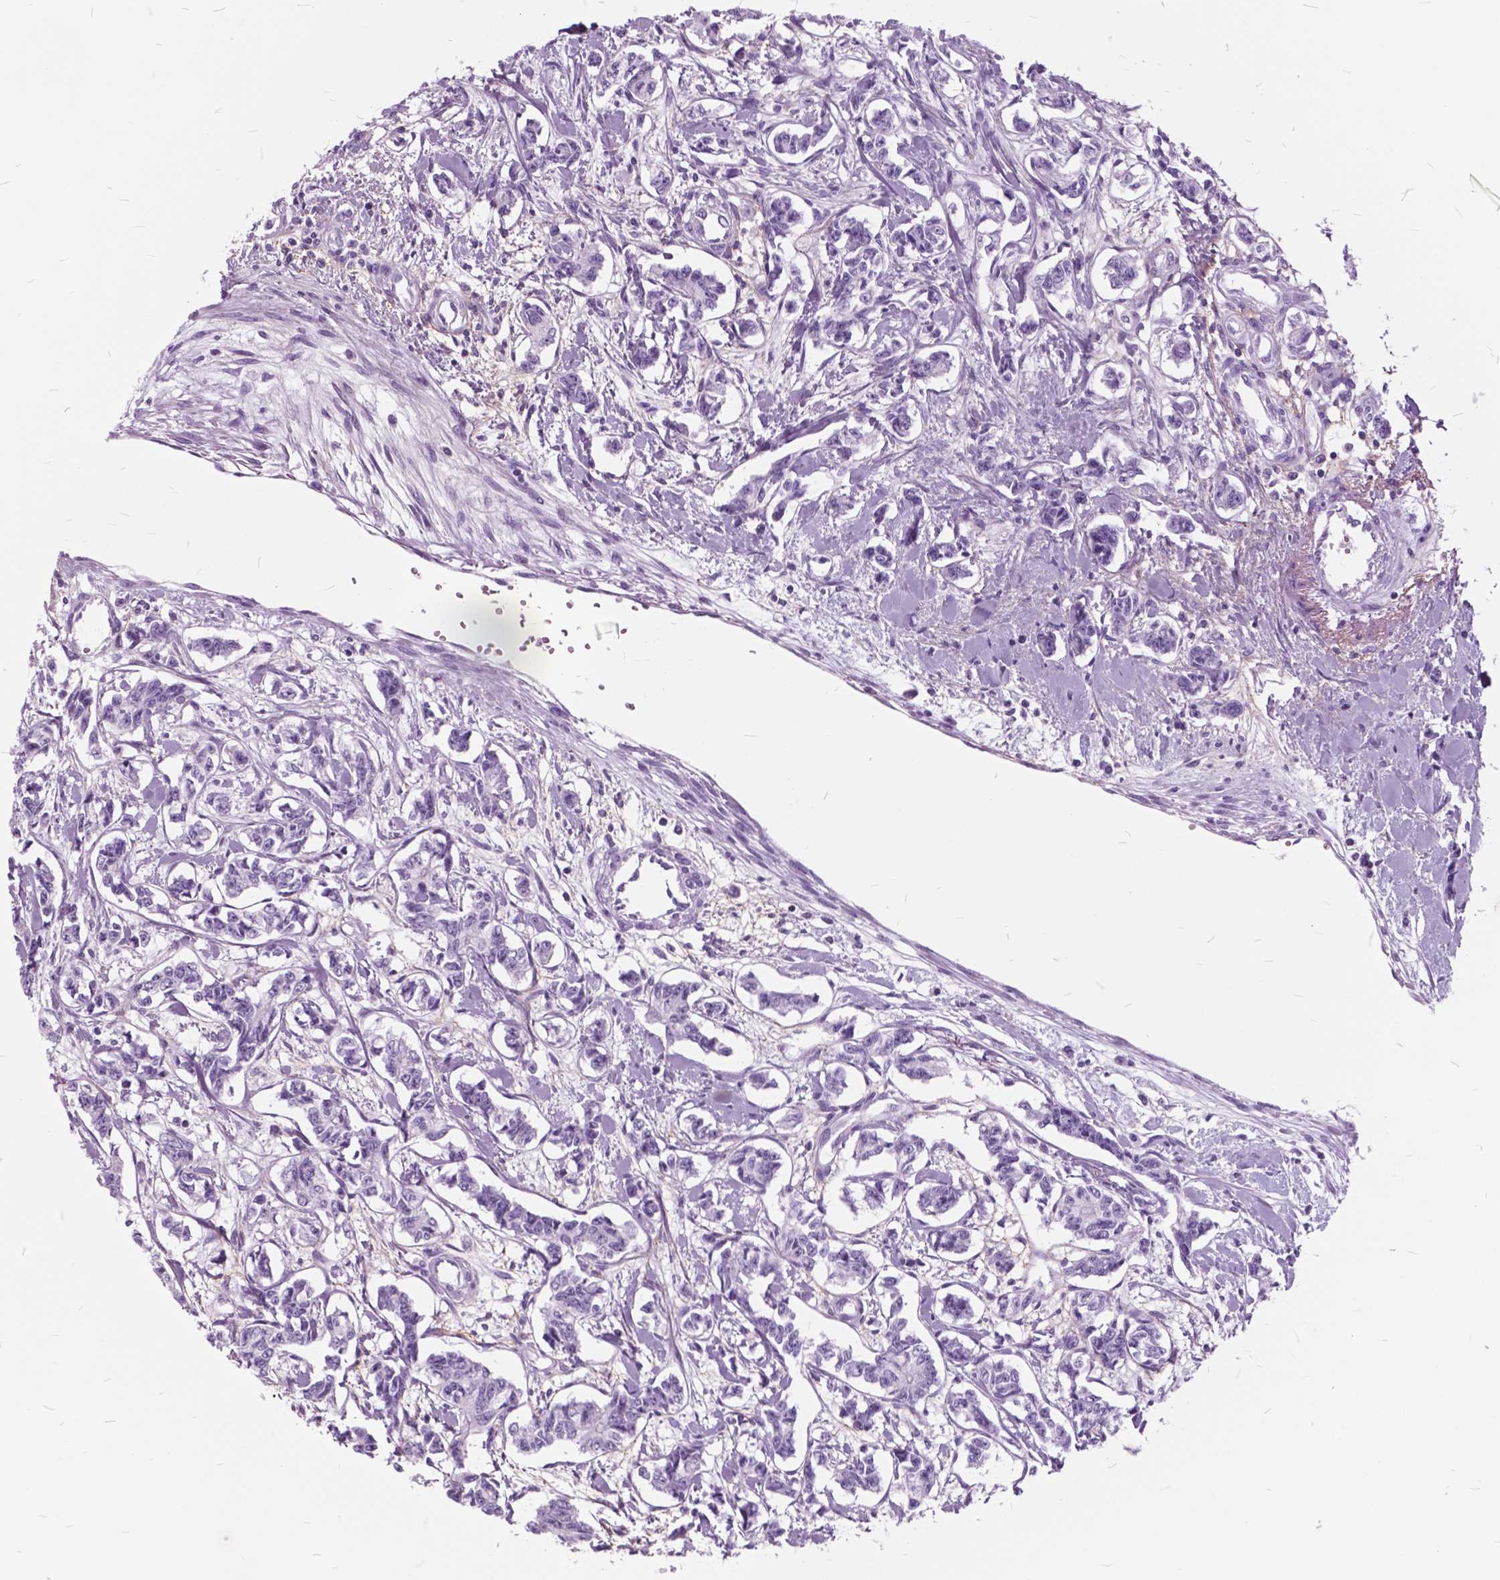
{"staining": {"intensity": "negative", "quantity": "none", "location": "none"}, "tissue": "carcinoid", "cell_type": "Tumor cells", "image_type": "cancer", "snomed": [{"axis": "morphology", "description": "Carcinoid, malignant, NOS"}, {"axis": "topography", "description": "Kidney"}], "caption": "There is no significant staining in tumor cells of carcinoid (malignant).", "gene": "GDF9", "patient": {"sex": "female", "age": 41}}